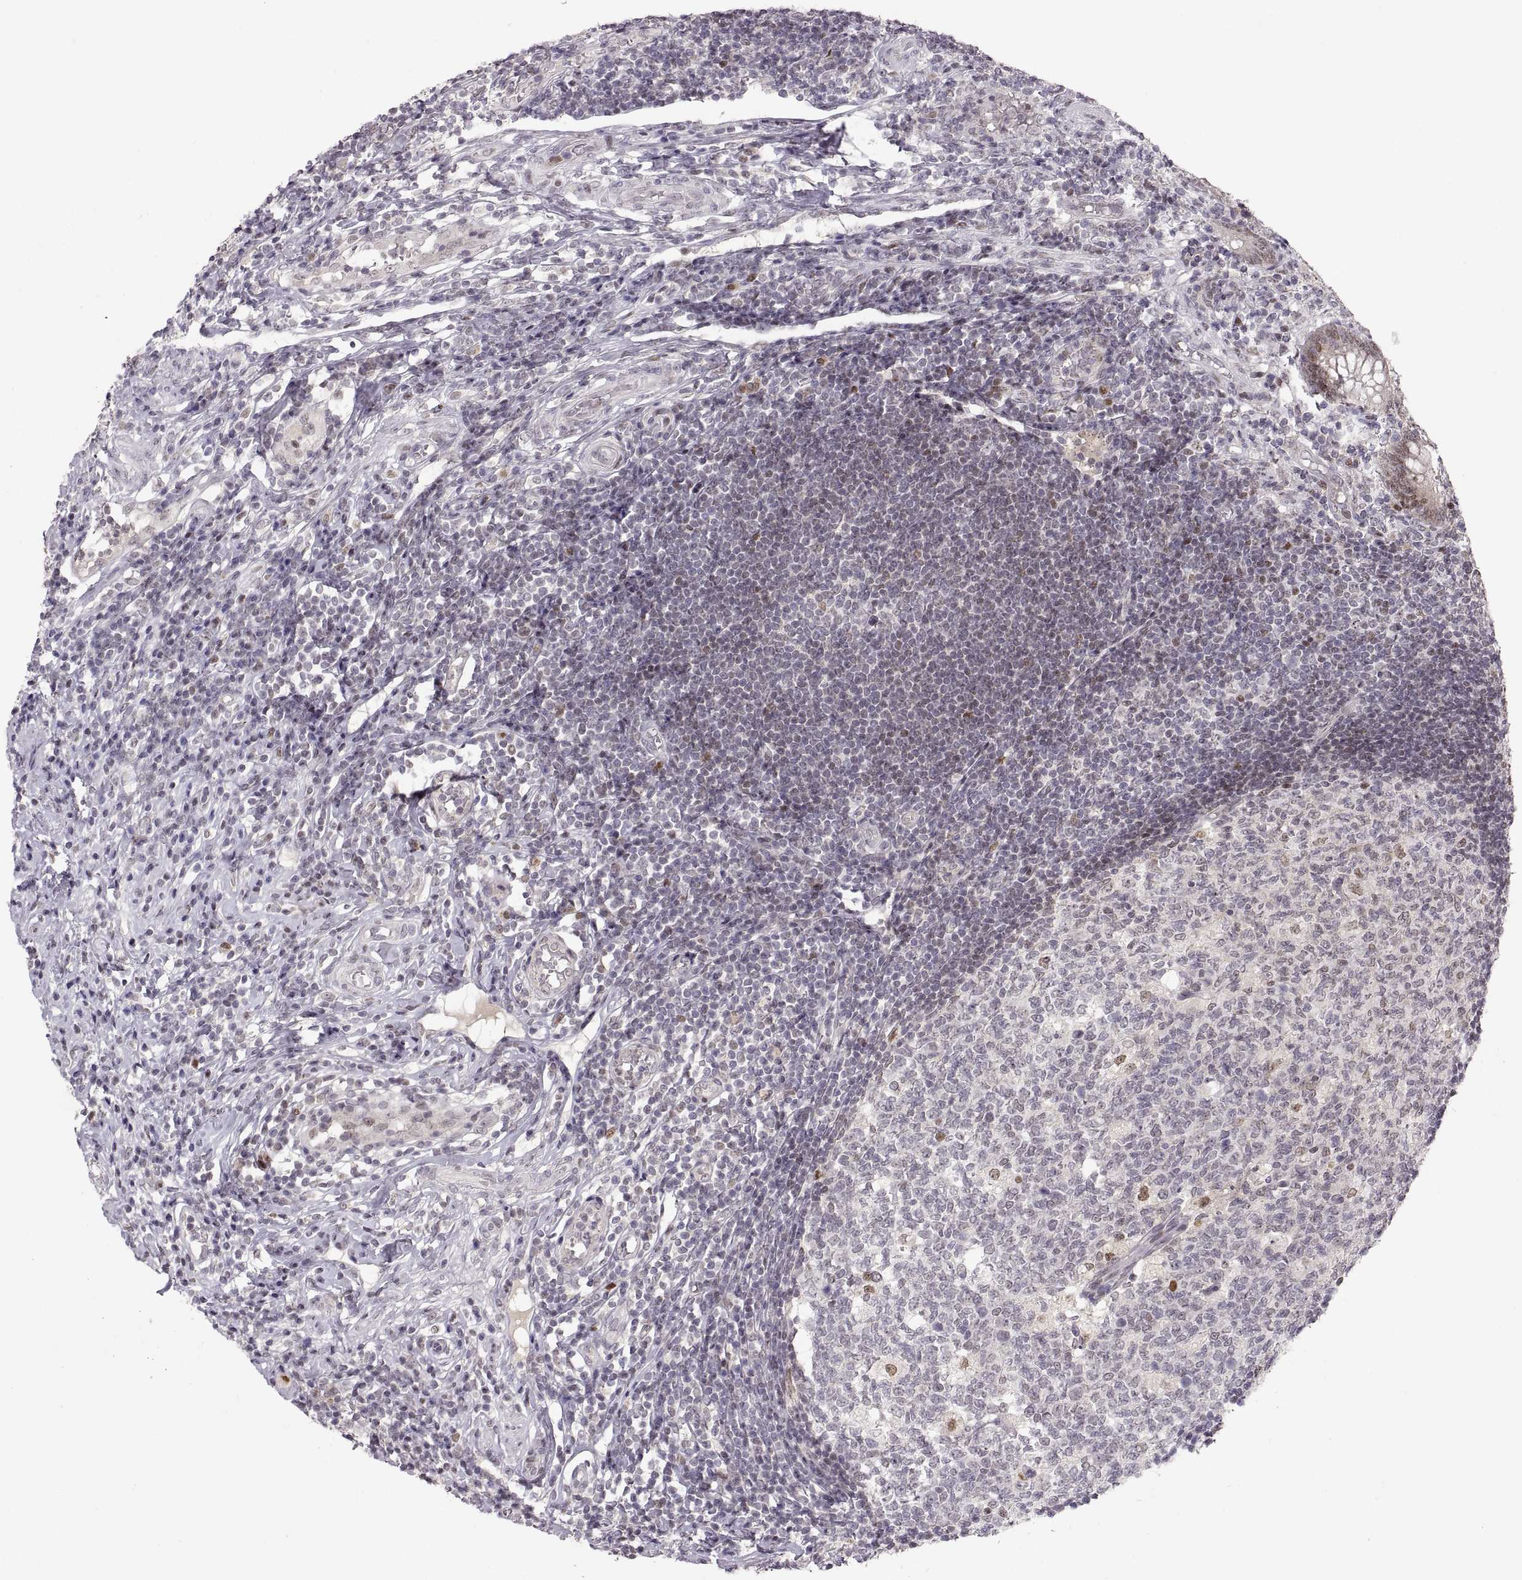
{"staining": {"intensity": "moderate", "quantity": "25%-75%", "location": "nuclear"}, "tissue": "appendix", "cell_type": "Glandular cells", "image_type": "normal", "snomed": [{"axis": "morphology", "description": "Normal tissue, NOS"}, {"axis": "morphology", "description": "Inflammation, NOS"}, {"axis": "topography", "description": "Appendix"}], "caption": "Protein expression analysis of unremarkable appendix shows moderate nuclear staining in approximately 25%-75% of glandular cells.", "gene": "SNAI1", "patient": {"sex": "male", "age": 16}}